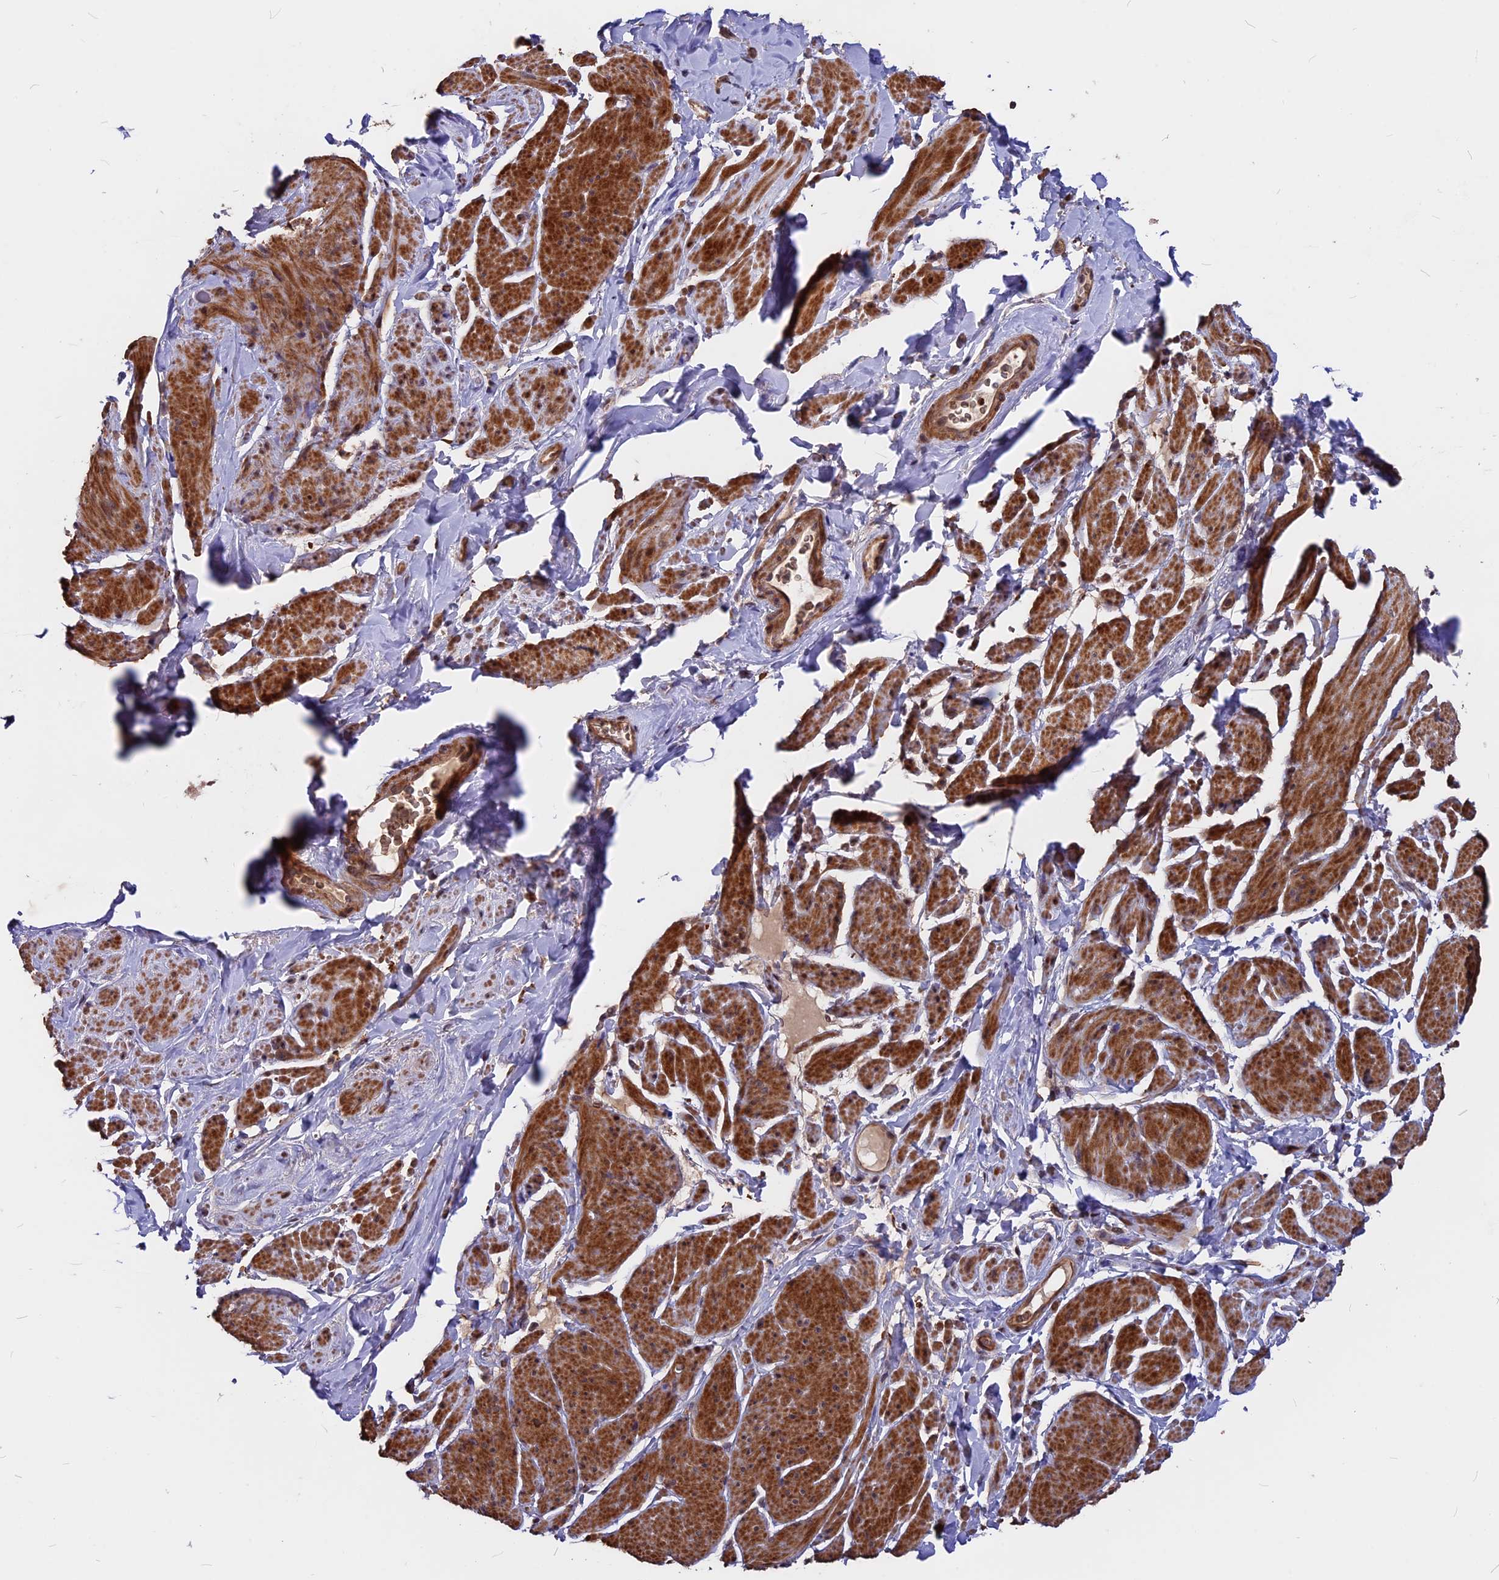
{"staining": {"intensity": "strong", "quantity": "25%-75%", "location": "cytoplasmic/membranous"}, "tissue": "smooth muscle", "cell_type": "Smooth muscle cells", "image_type": "normal", "snomed": [{"axis": "morphology", "description": "Normal tissue, NOS"}, {"axis": "topography", "description": "Smooth muscle"}, {"axis": "topography", "description": "Peripheral nerve tissue"}], "caption": "The micrograph exhibits a brown stain indicating the presence of a protein in the cytoplasmic/membranous of smooth muscle cells in smooth muscle. (DAB (3,3'-diaminobenzidine) IHC with brightfield microscopy, high magnification).", "gene": "ZC3H10", "patient": {"sex": "male", "age": 69}}